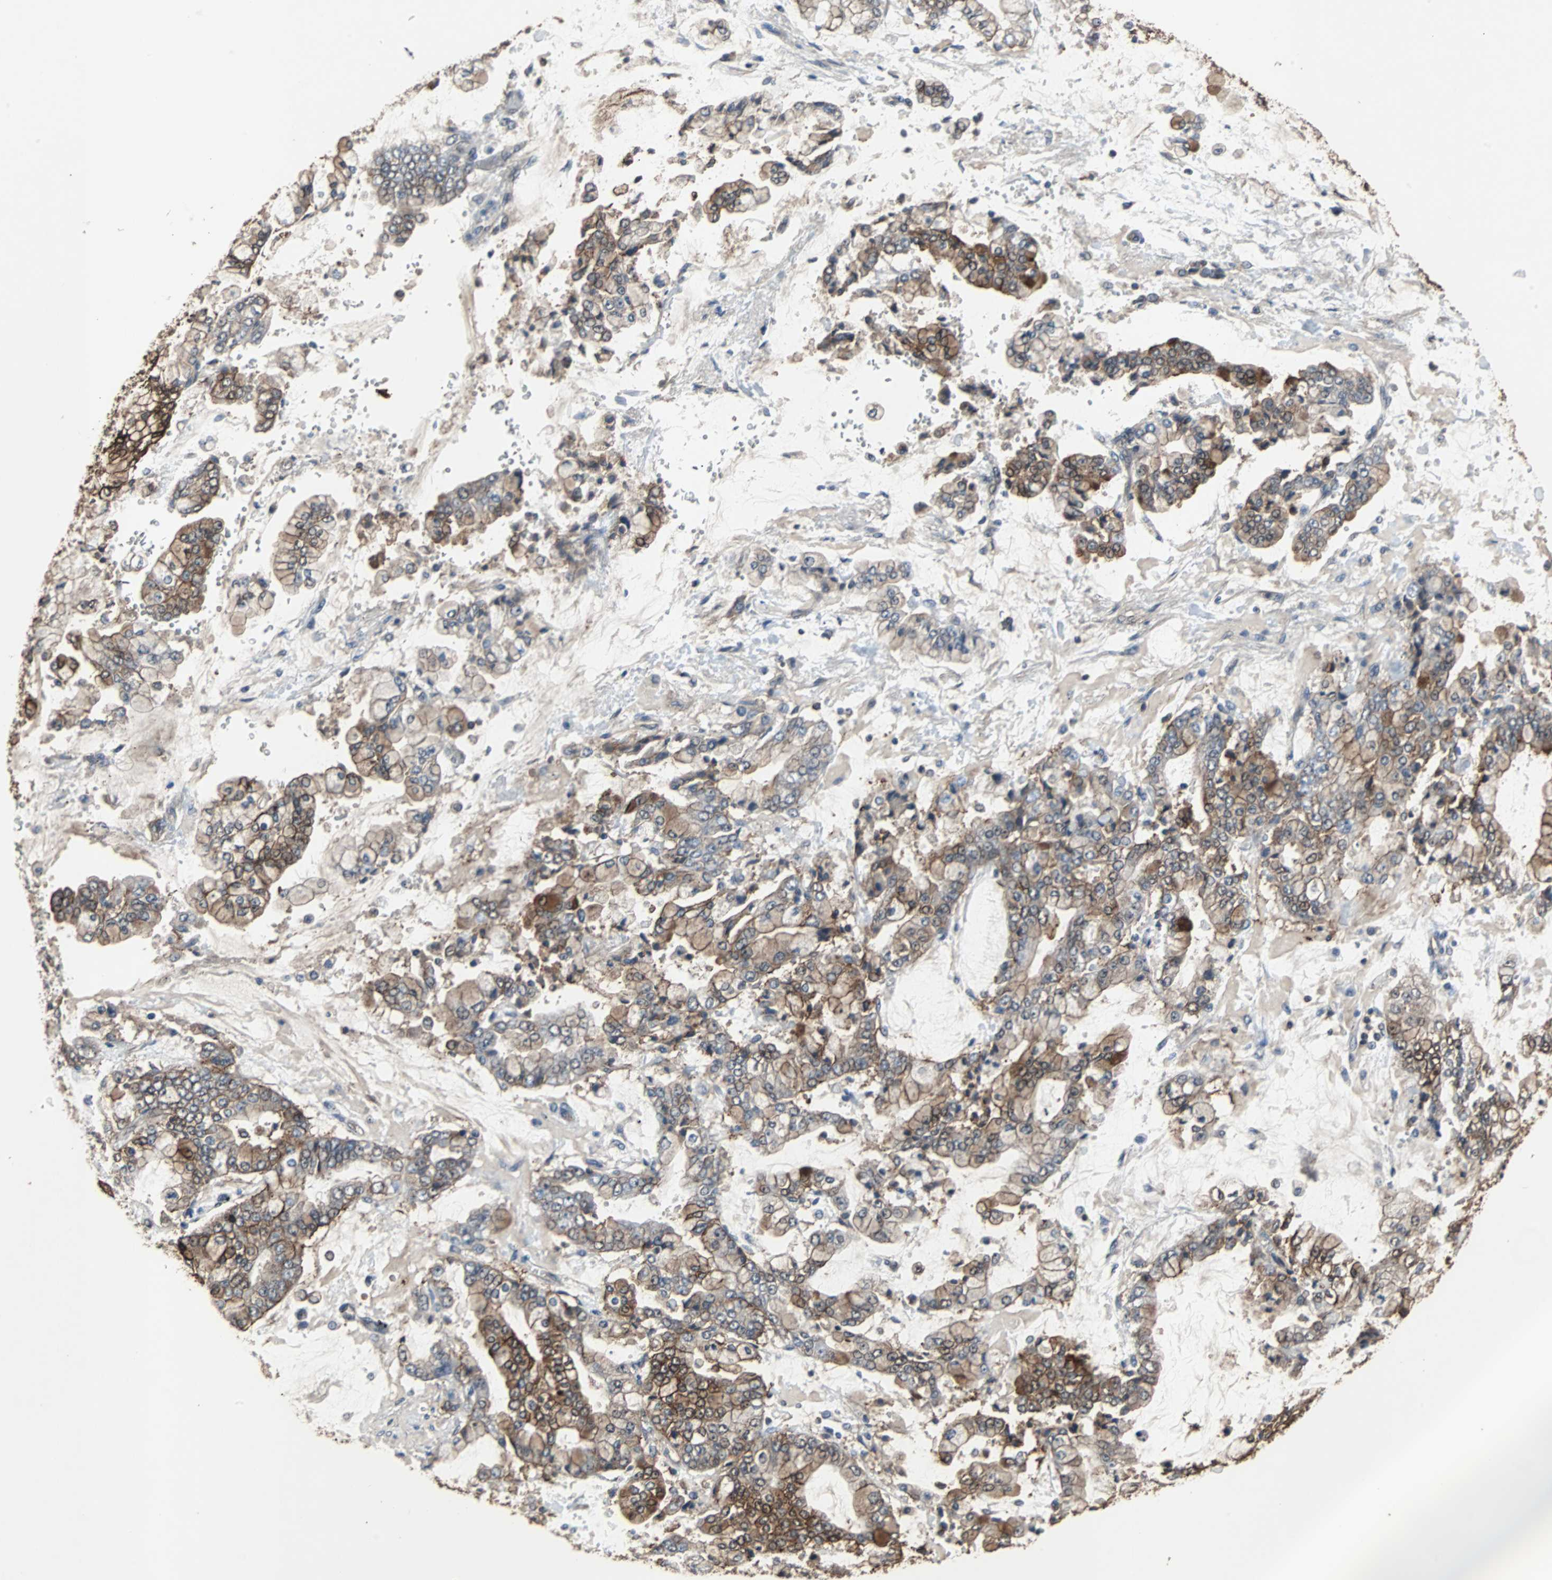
{"staining": {"intensity": "strong", "quantity": ">75%", "location": "cytoplasmic/membranous"}, "tissue": "stomach cancer", "cell_type": "Tumor cells", "image_type": "cancer", "snomed": [{"axis": "morphology", "description": "Adenocarcinoma, NOS"}, {"axis": "topography", "description": "Stomach"}], "caption": "A photomicrograph of stomach cancer stained for a protein displays strong cytoplasmic/membranous brown staining in tumor cells.", "gene": "NDRG1", "patient": {"sex": "male", "age": 76}}